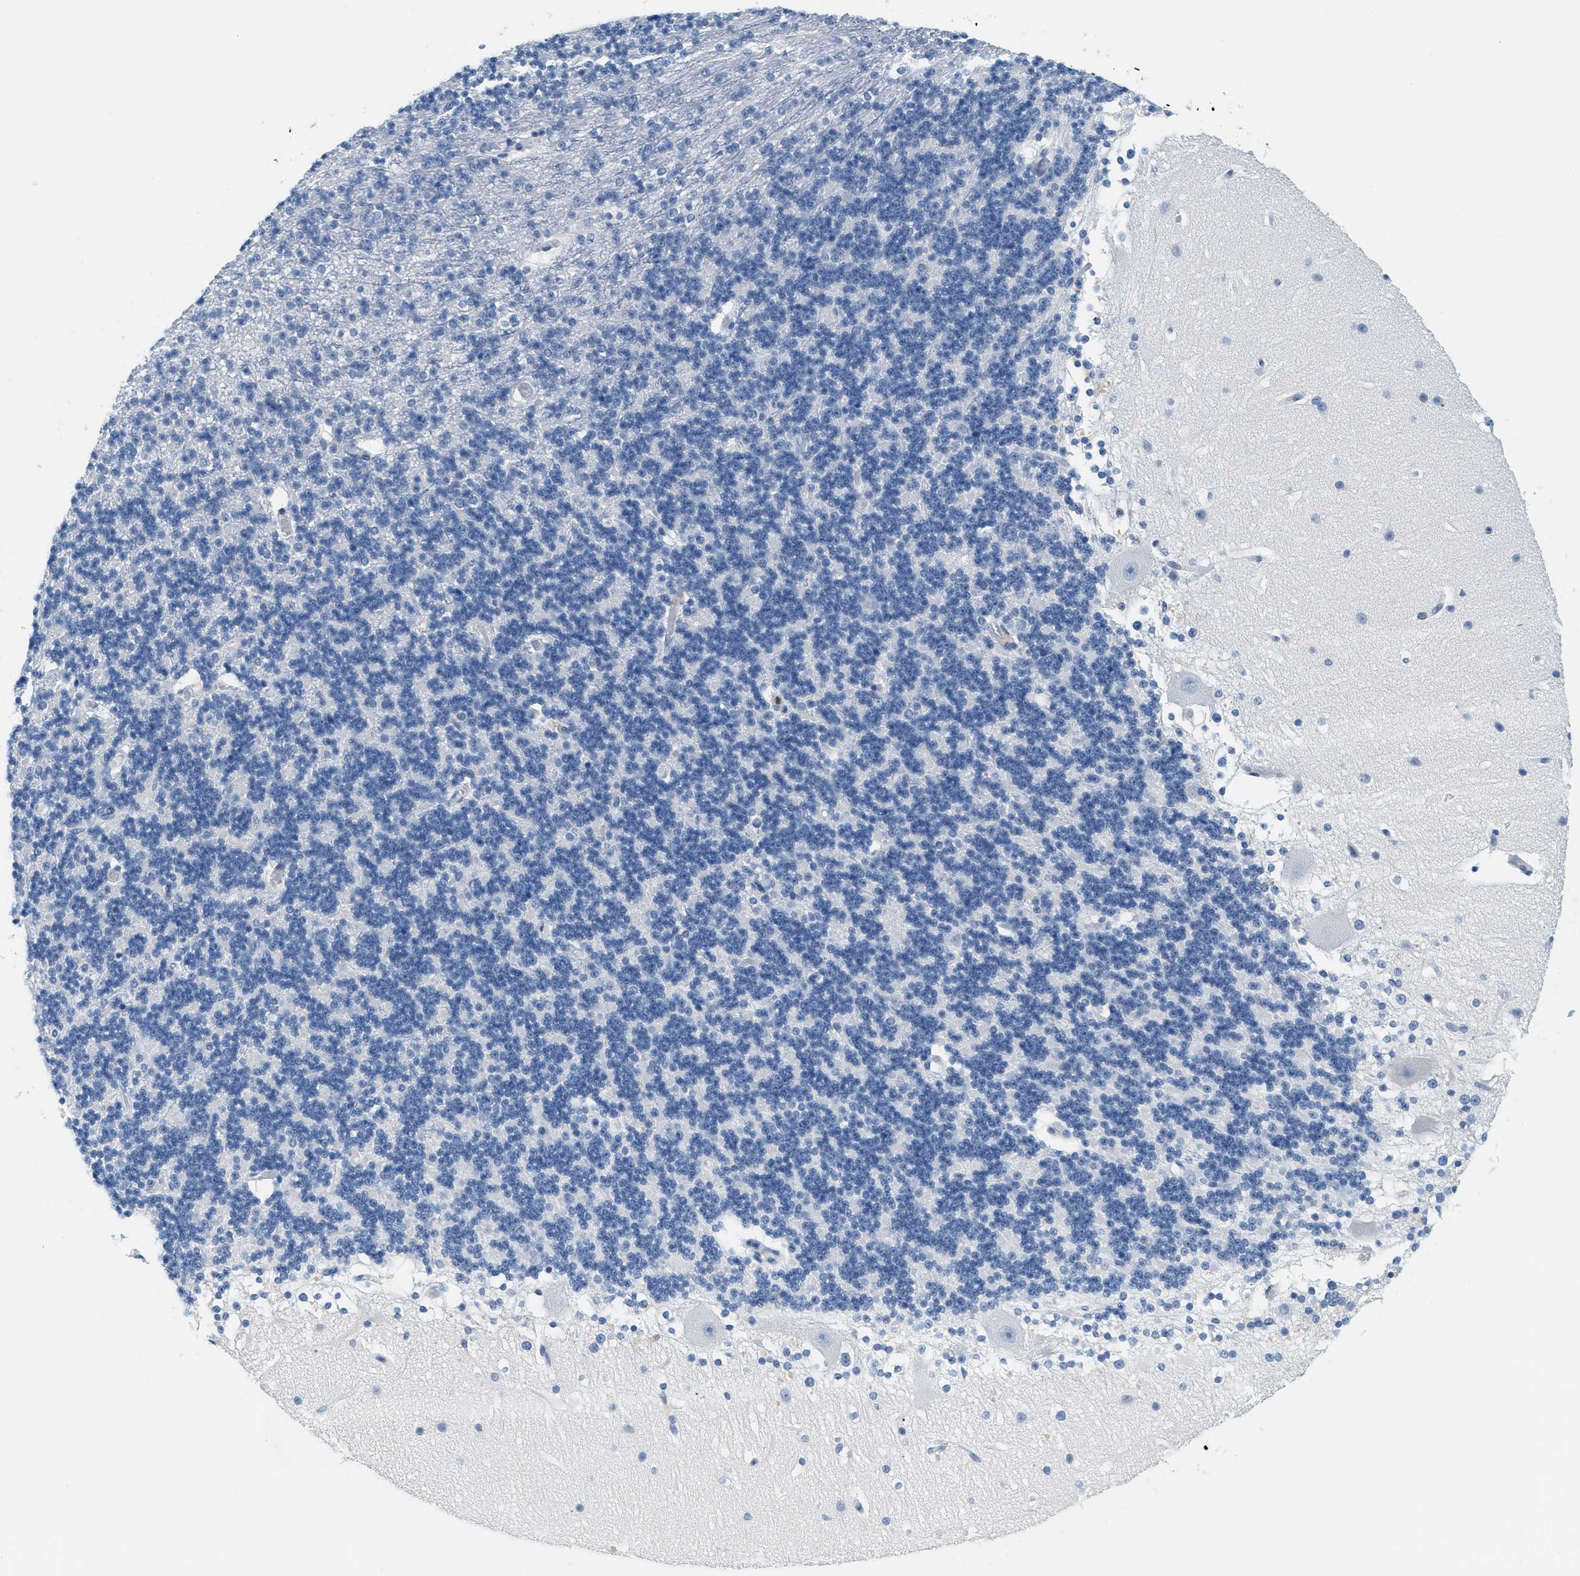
{"staining": {"intensity": "negative", "quantity": "none", "location": "none"}, "tissue": "cerebellum", "cell_type": "Cells in granular layer", "image_type": "normal", "snomed": [{"axis": "morphology", "description": "Normal tissue, NOS"}, {"axis": "topography", "description": "Cerebellum"}], "caption": "IHC image of unremarkable human cerebellum stained for a protein (brown), which exhibits no expression in cells in granular layer.", "gene": "LCN2", "patient": {"sex": "female", "age": 19}}